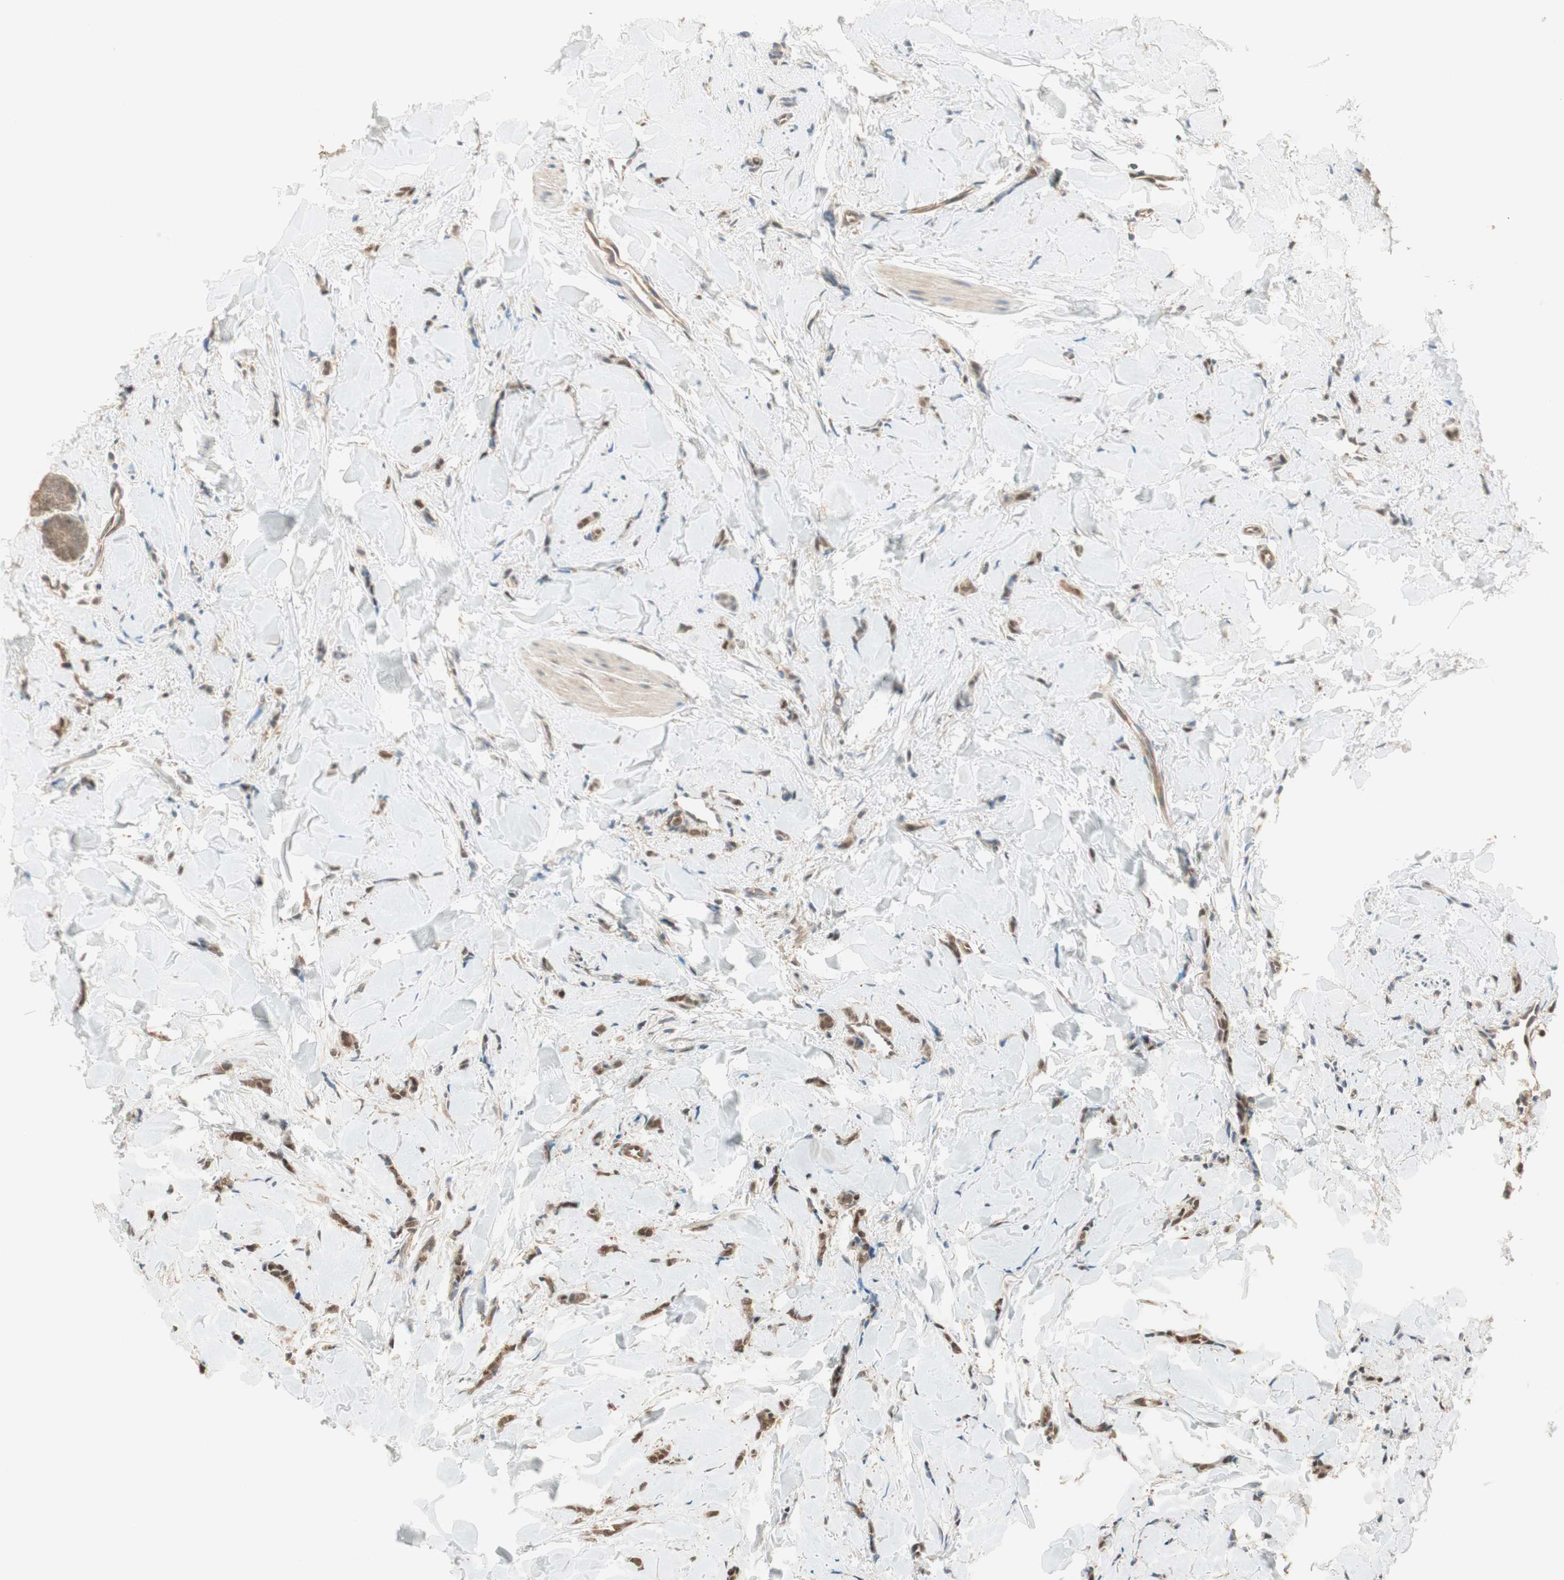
{"staining": {"intensity": "moderate", "quantity": ">75%", "location": "cytoplasmic/membranous"}, "tissue": "breast cancer", "cell_type": "Tumor cells", "image_type": "cancer", "snomed": [{"axis": "morphology", "description": "Lobular carcinoma"}, {"axis": "topography", "description": "Skin"}, {"axis": "topography", "description": "Breast"}], "caption": "A brown stain labels moderate cytoplasmic/membranous expression of a protein in human breast lobular carcinoma tumor cells.", "gene": "USP5", "patient": {"sex": "female", "age": 46}}